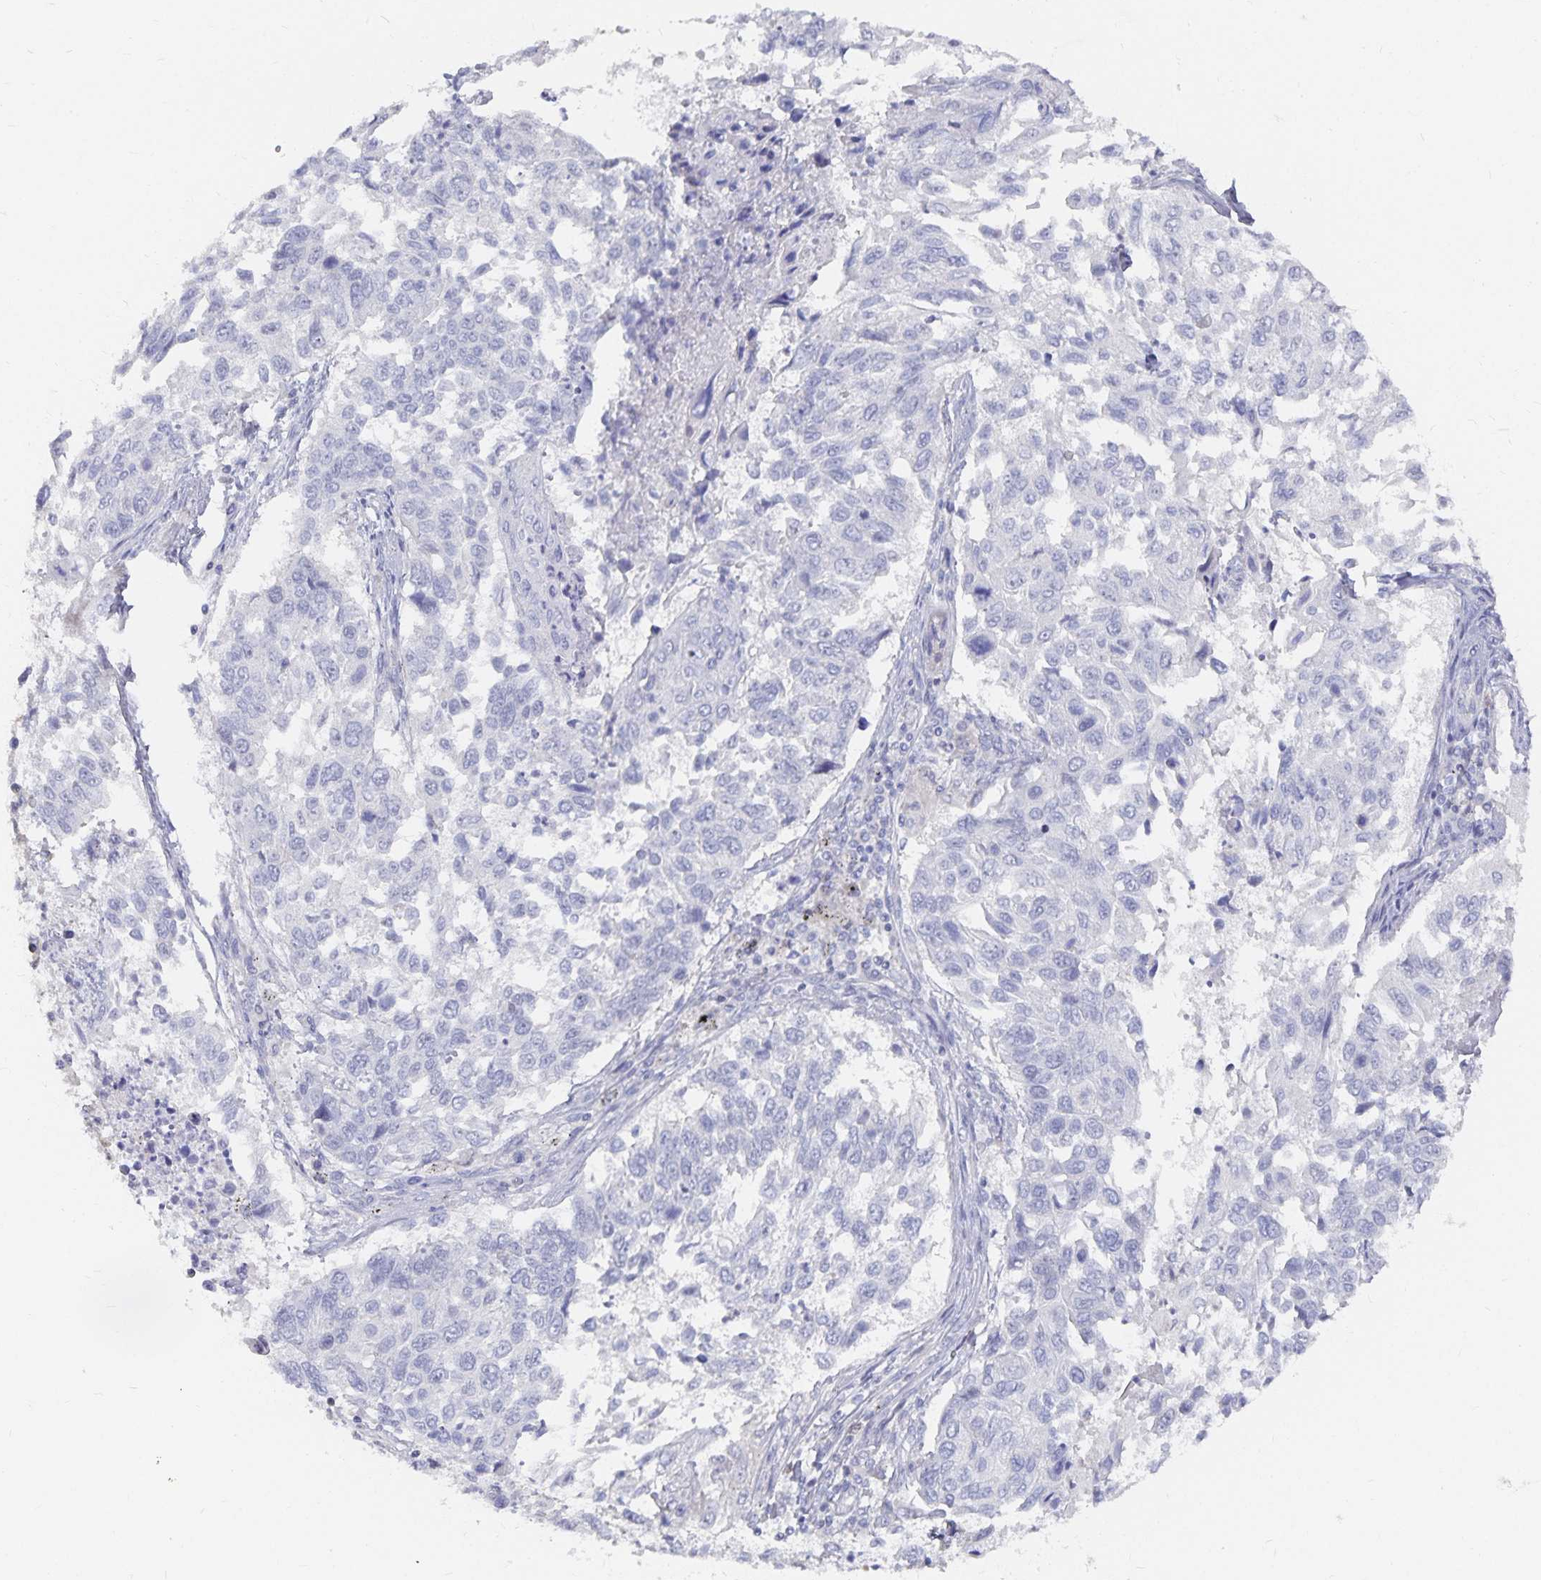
{"staining": {"intensity": "negative", "quantity": "none", "location": "none"}, "tissue": "lung cancer", "cell_type": "Tumor cells", "image_type": "cancer", "snomed": [{"axis": "morphology", "description": "Squamous cell carcinoma, NOS"}, {"axis": "topography", "description": "Lung"}], "caption": "A histopathology image of lung cancer stained for a protein reveals no brown staining in tumor cells. (DAB (3,3'-diaminobenzidine) immunohistochemistry (IHC) with hematoxylin counter stain).", "gene": "DNAH9", "patient": {"sex": "male", "age": 62}}